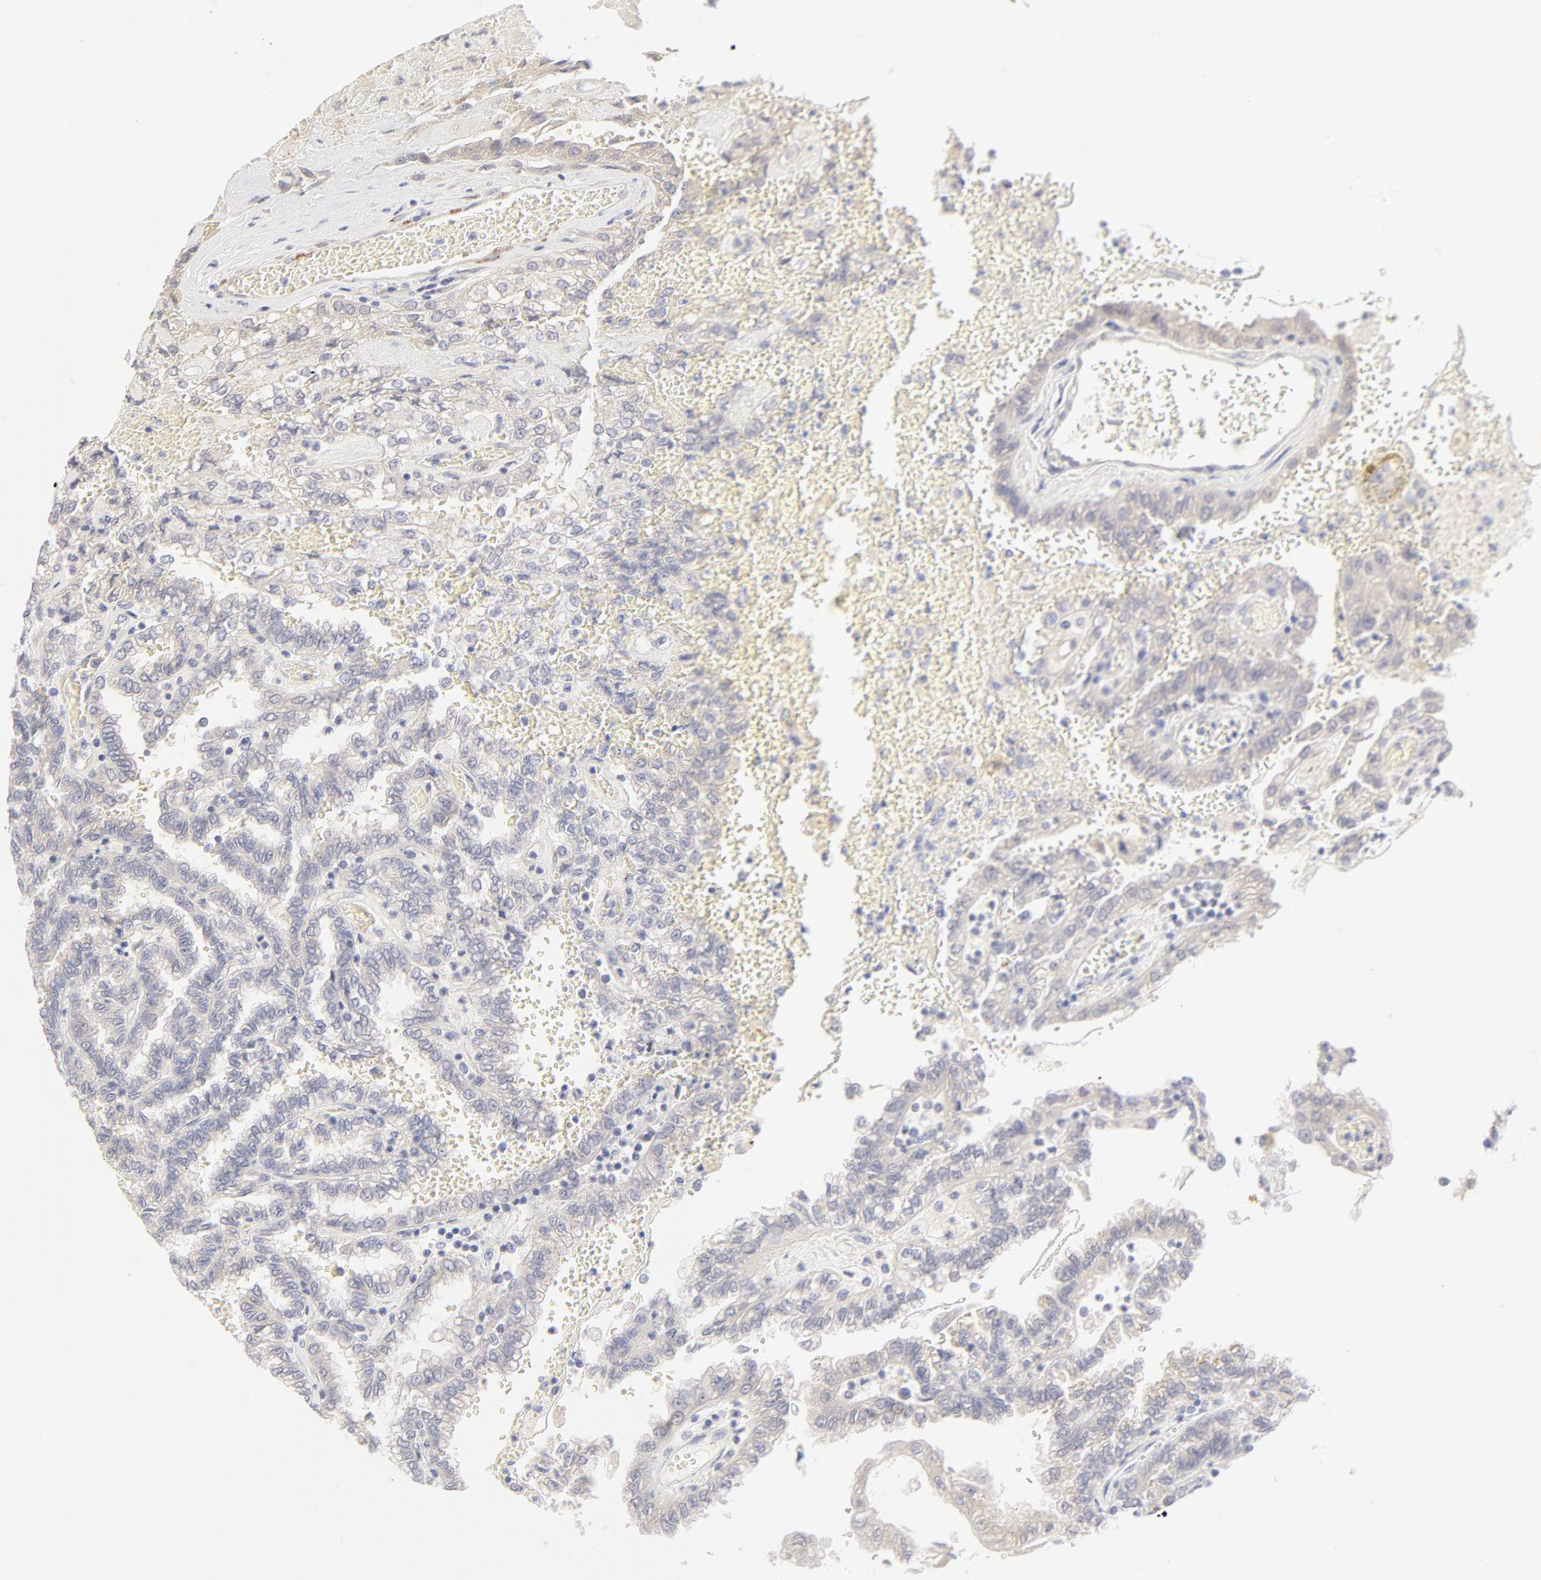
{"staining": {"intensity": "weak", "quantity": "<25%", "location": "cytoplasmic/membranous"}, "tissue": "renal cancer", "cell_type": "Tumor cells", "image_type": "cancer", "snomed": [{"axis": "morphology", "description": "Inflammation, NOS"}, {"axis": "morphology", "description": "Adenocarcinoma, NOS"}, {"axis": "topography", "description": "Kidney"}], "caption": "Immunohistochemistry (IHC) of renal adenocarcinoma reveals no expression in tumor cells.", "gene": "NKX2-2", "patient": {"sex": "male", "age": 68}}